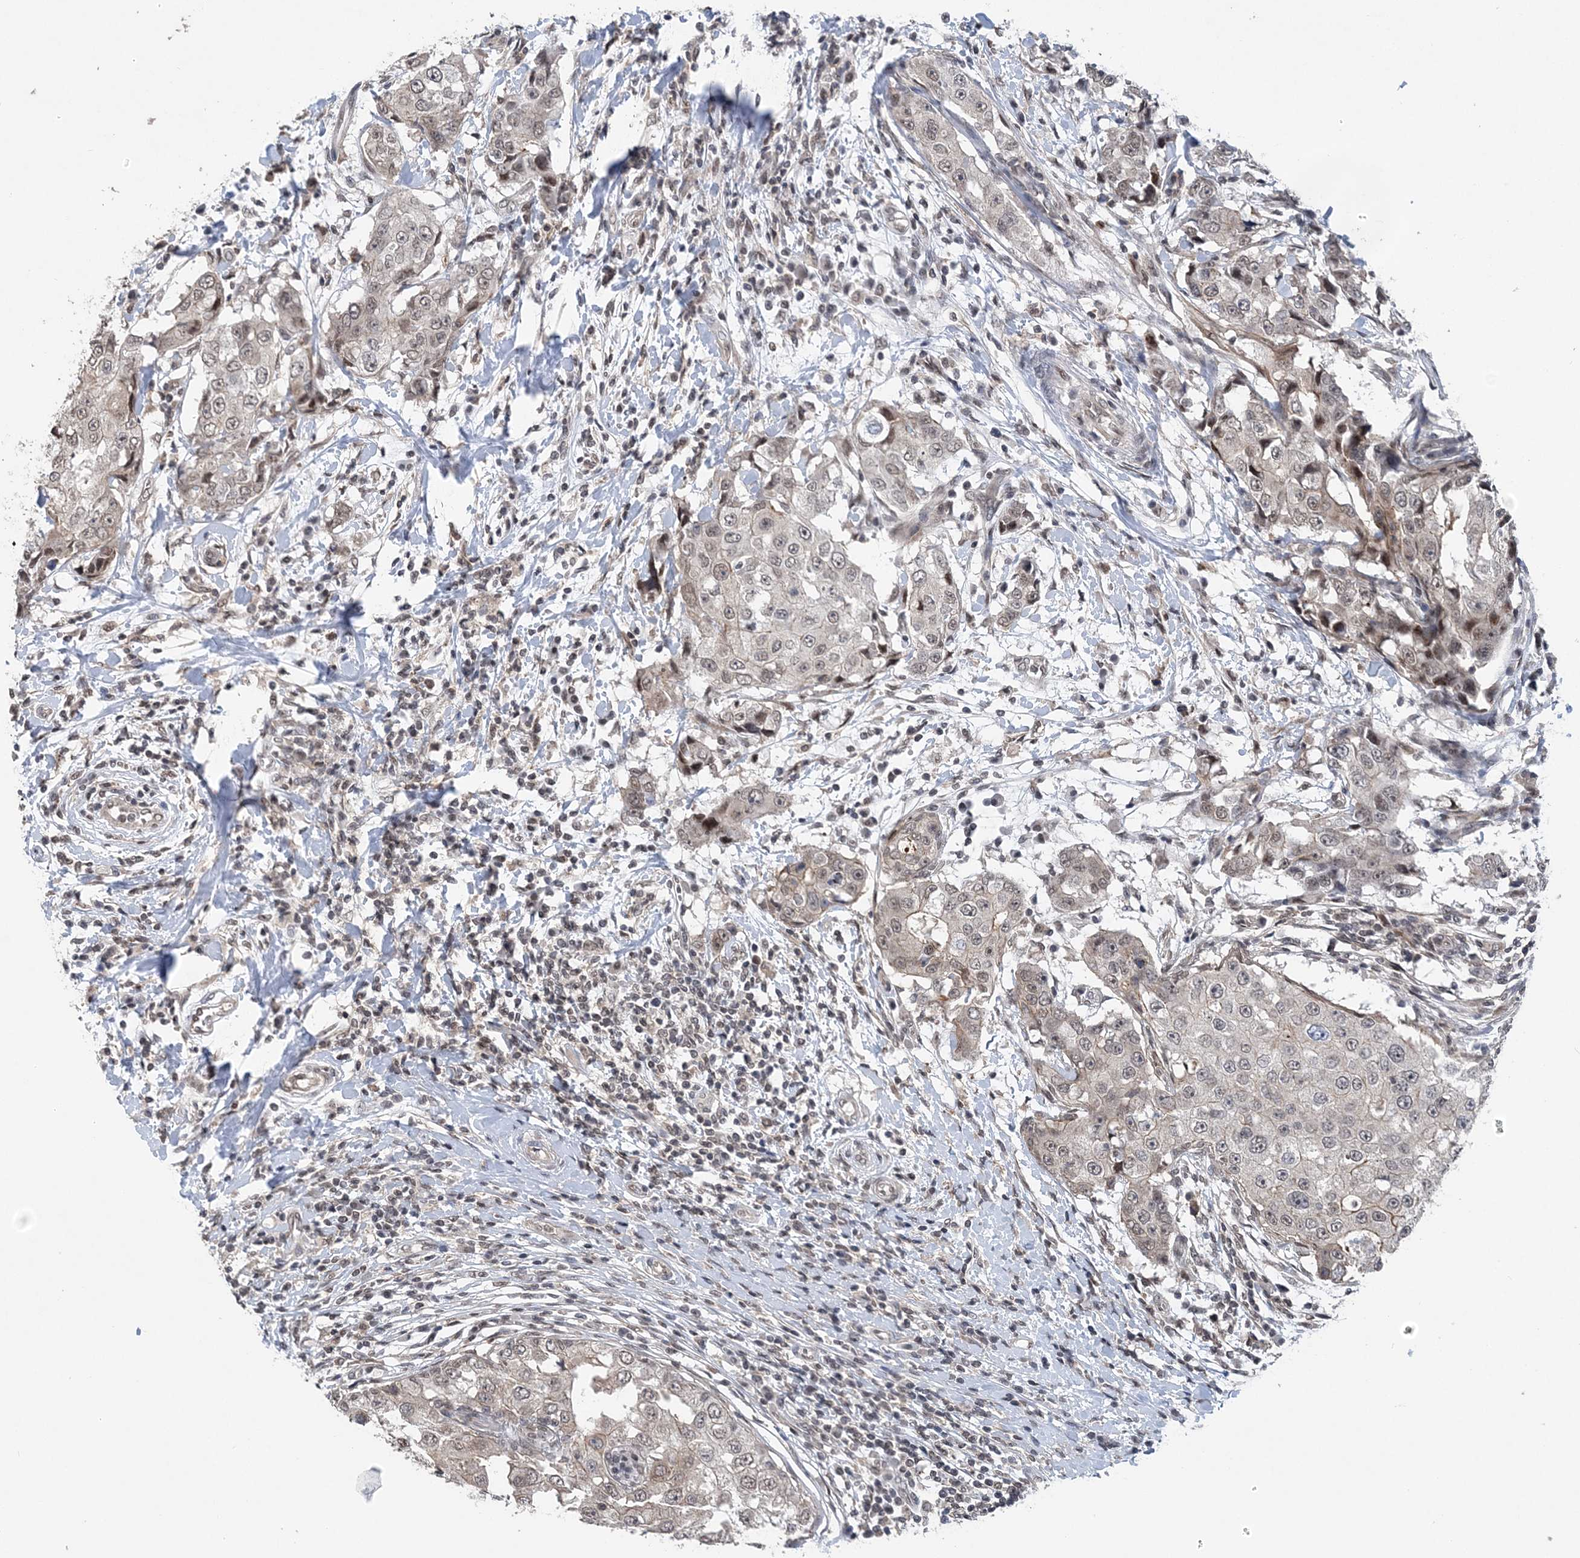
{"staining": {"intensity": "weak", "quantity": ">75%", "location": "cytoplasmic/membranous,nuclear"}, "tissue": "breast cancer", "cell_type": "Tumor cells", "image_type": "cancer", "snomed": [{"axis": "morphology", "description": "Duct carcinoma"}, {"axis": "topography", "description": "Breast"}], "caption": "Human breast cancer stained with a brown dye displays weak cytoplasmic/membranous and nuclear positive positivity in approximately >75% of tumor cells.", "gene": "CCDC152", "patient": {"sex": "female", "age": 27}}